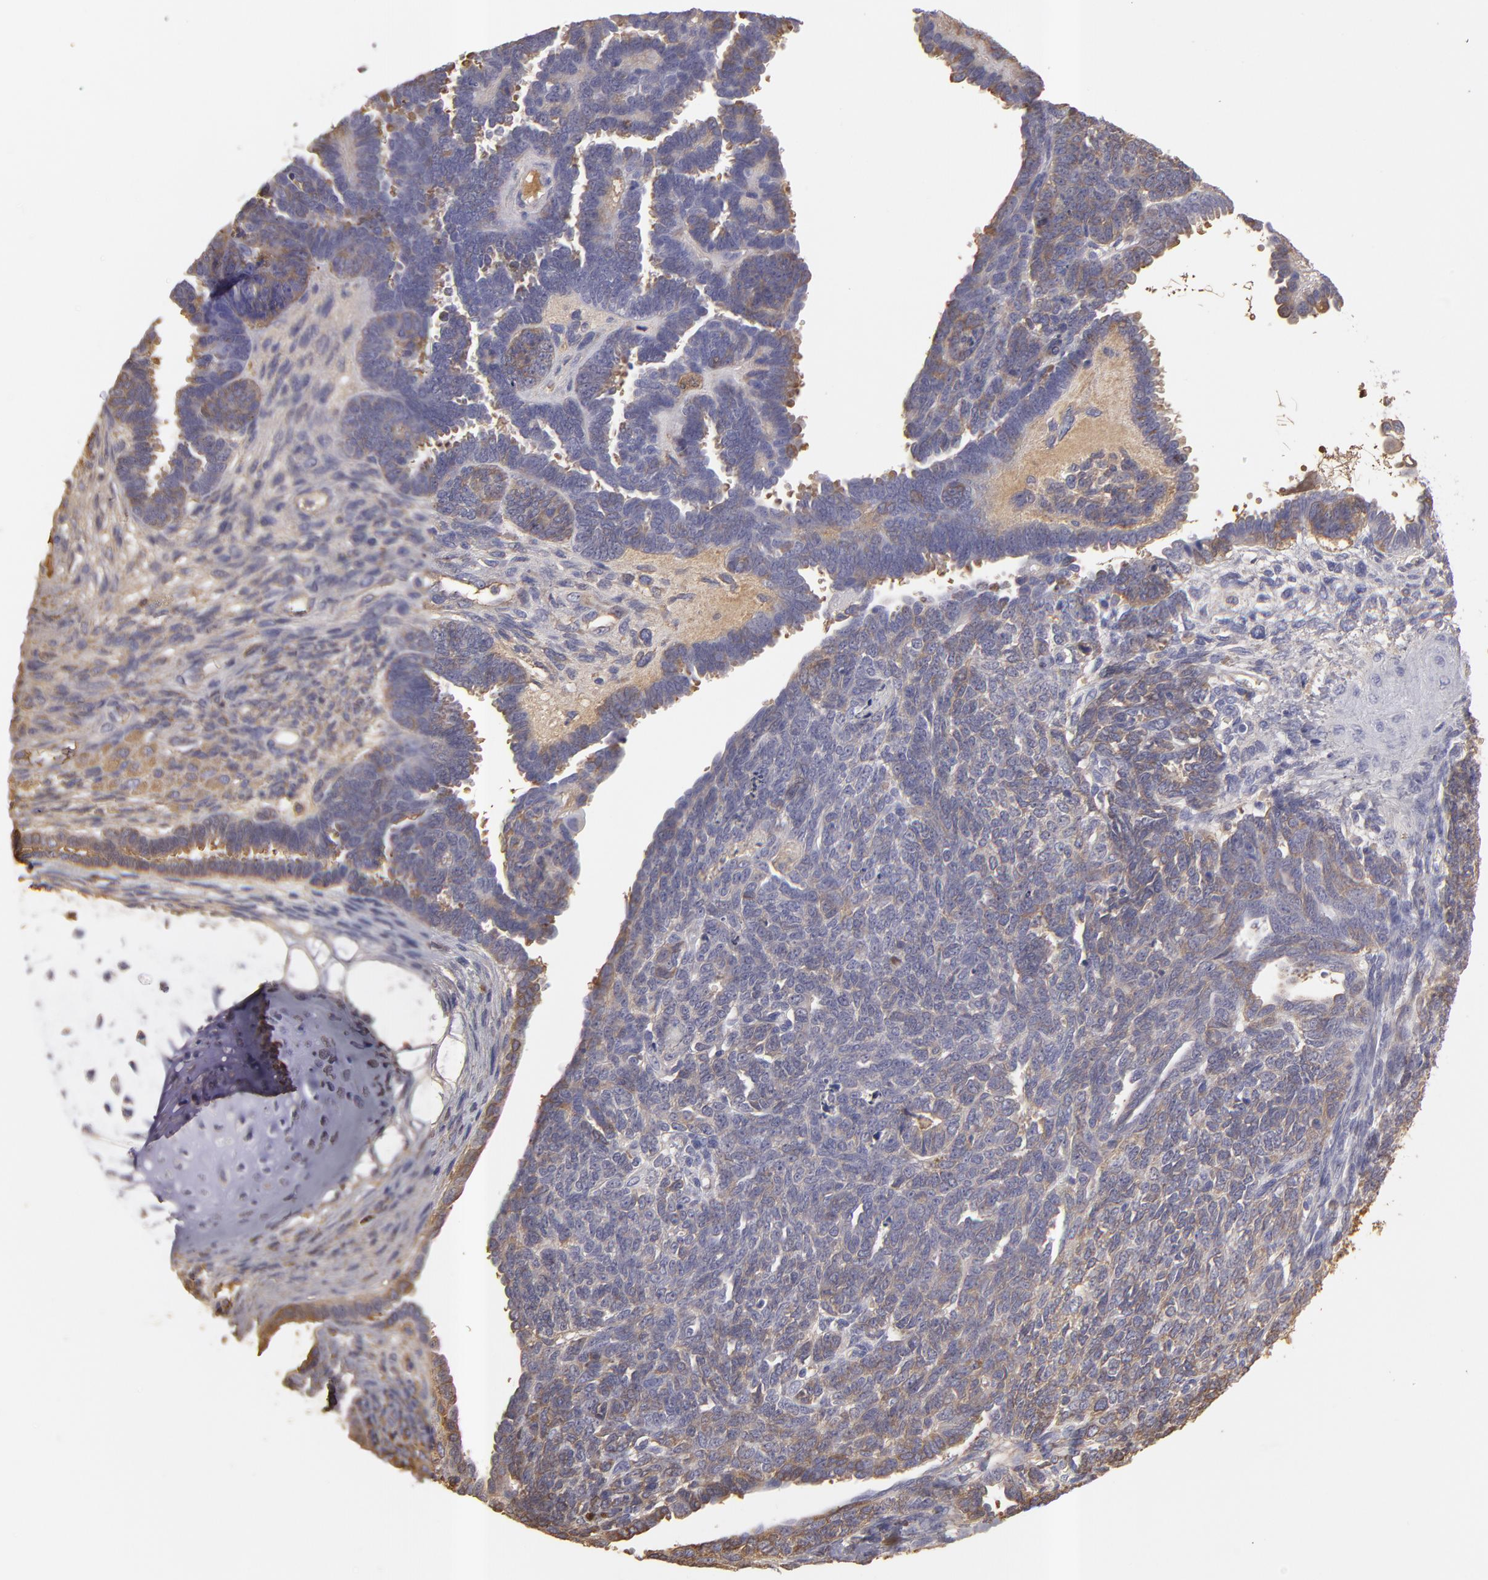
{"staining": {"intensity": "weak", "quantity": "25%-75%", "location": "cytoplasmic/membranous"}, "tissue": "endometrial cancer", "cell_type": "Tumor cells", "image_type": "cancer", "snomed": [{"axis": "morphology", "description": "Neoplasm, malignant, NOS"}, {"axis": "topography", "description": "Endometrium"}], "caption": "Immunohistochemistry (IHC) of endometrial malignant neoplasm reveals low levels of weak cytoplasmic/membranous staining in approximately 25%-75% of tumor cells.", "gene": "ABCC4", "patient": {"sex": "female", "age": 74}}